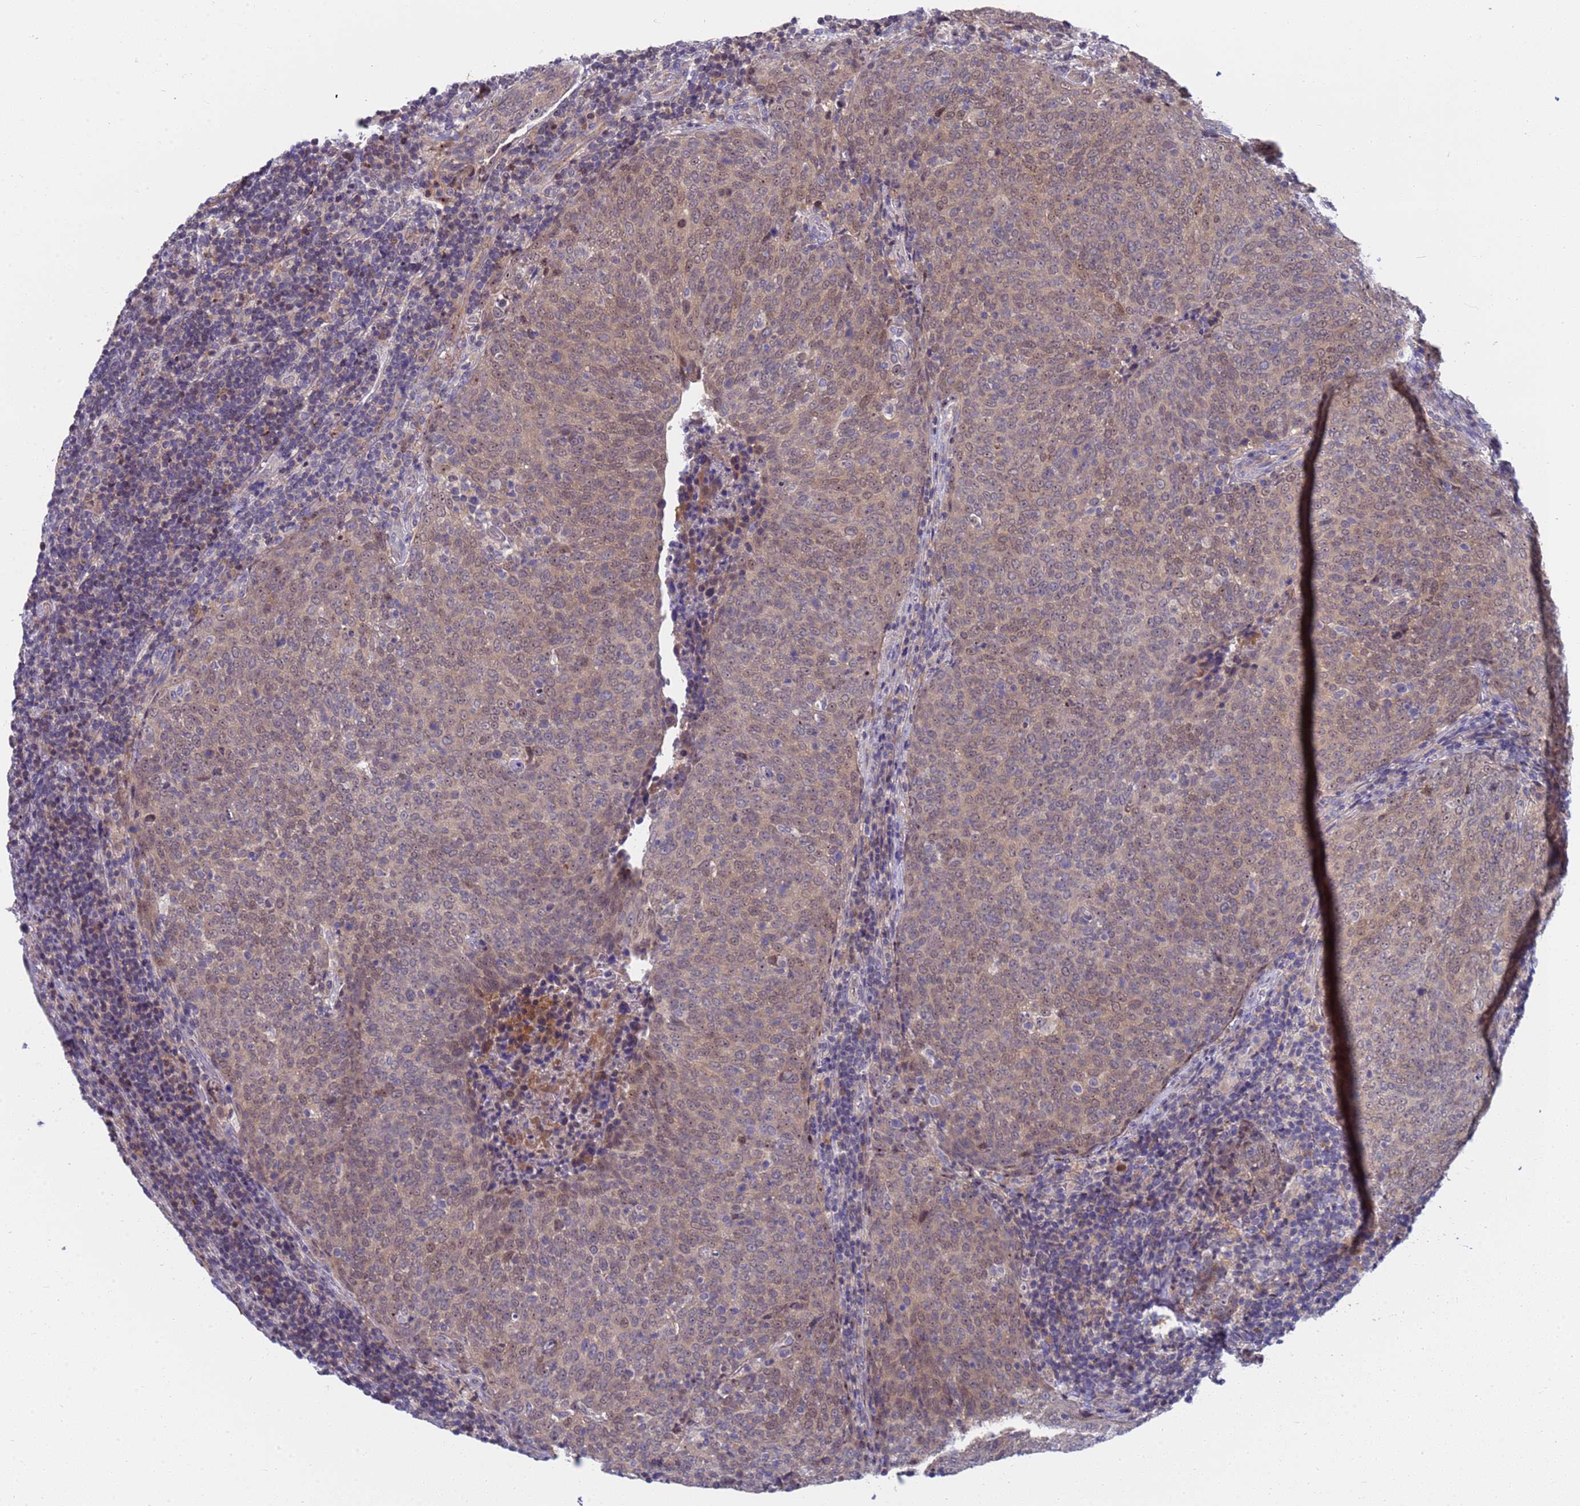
{"staining": {"intensity": "moderate", "quantity": "25%-75%", "location": "cytoplasmic/membranous,nuclear"}, "tissue": "head and neck cancer", "cell_type": "Tumor cells", "image_type": "cancer", "snomed": [{"axis": "morphology", "description": "Squamous cell carcinoma, NOS"}, {"axis": "morphology", "description": "Squamous cell carcinoma, metastatic, NOS"}, {"axis": "topography", "description": "Lymph node"}, {"axis": "topography", "description": "Head-Neck"}], "caption": "Brown immunohistochemical staining in metastatic squamous cell carcinoma (head and neck) reveals moderate cytoplasmic/membranous and nuclear expression in approximately 25%-75% of tumor cells.", "gene": "ENOSF1", "patient": {"sex": "male", "age": 62}}